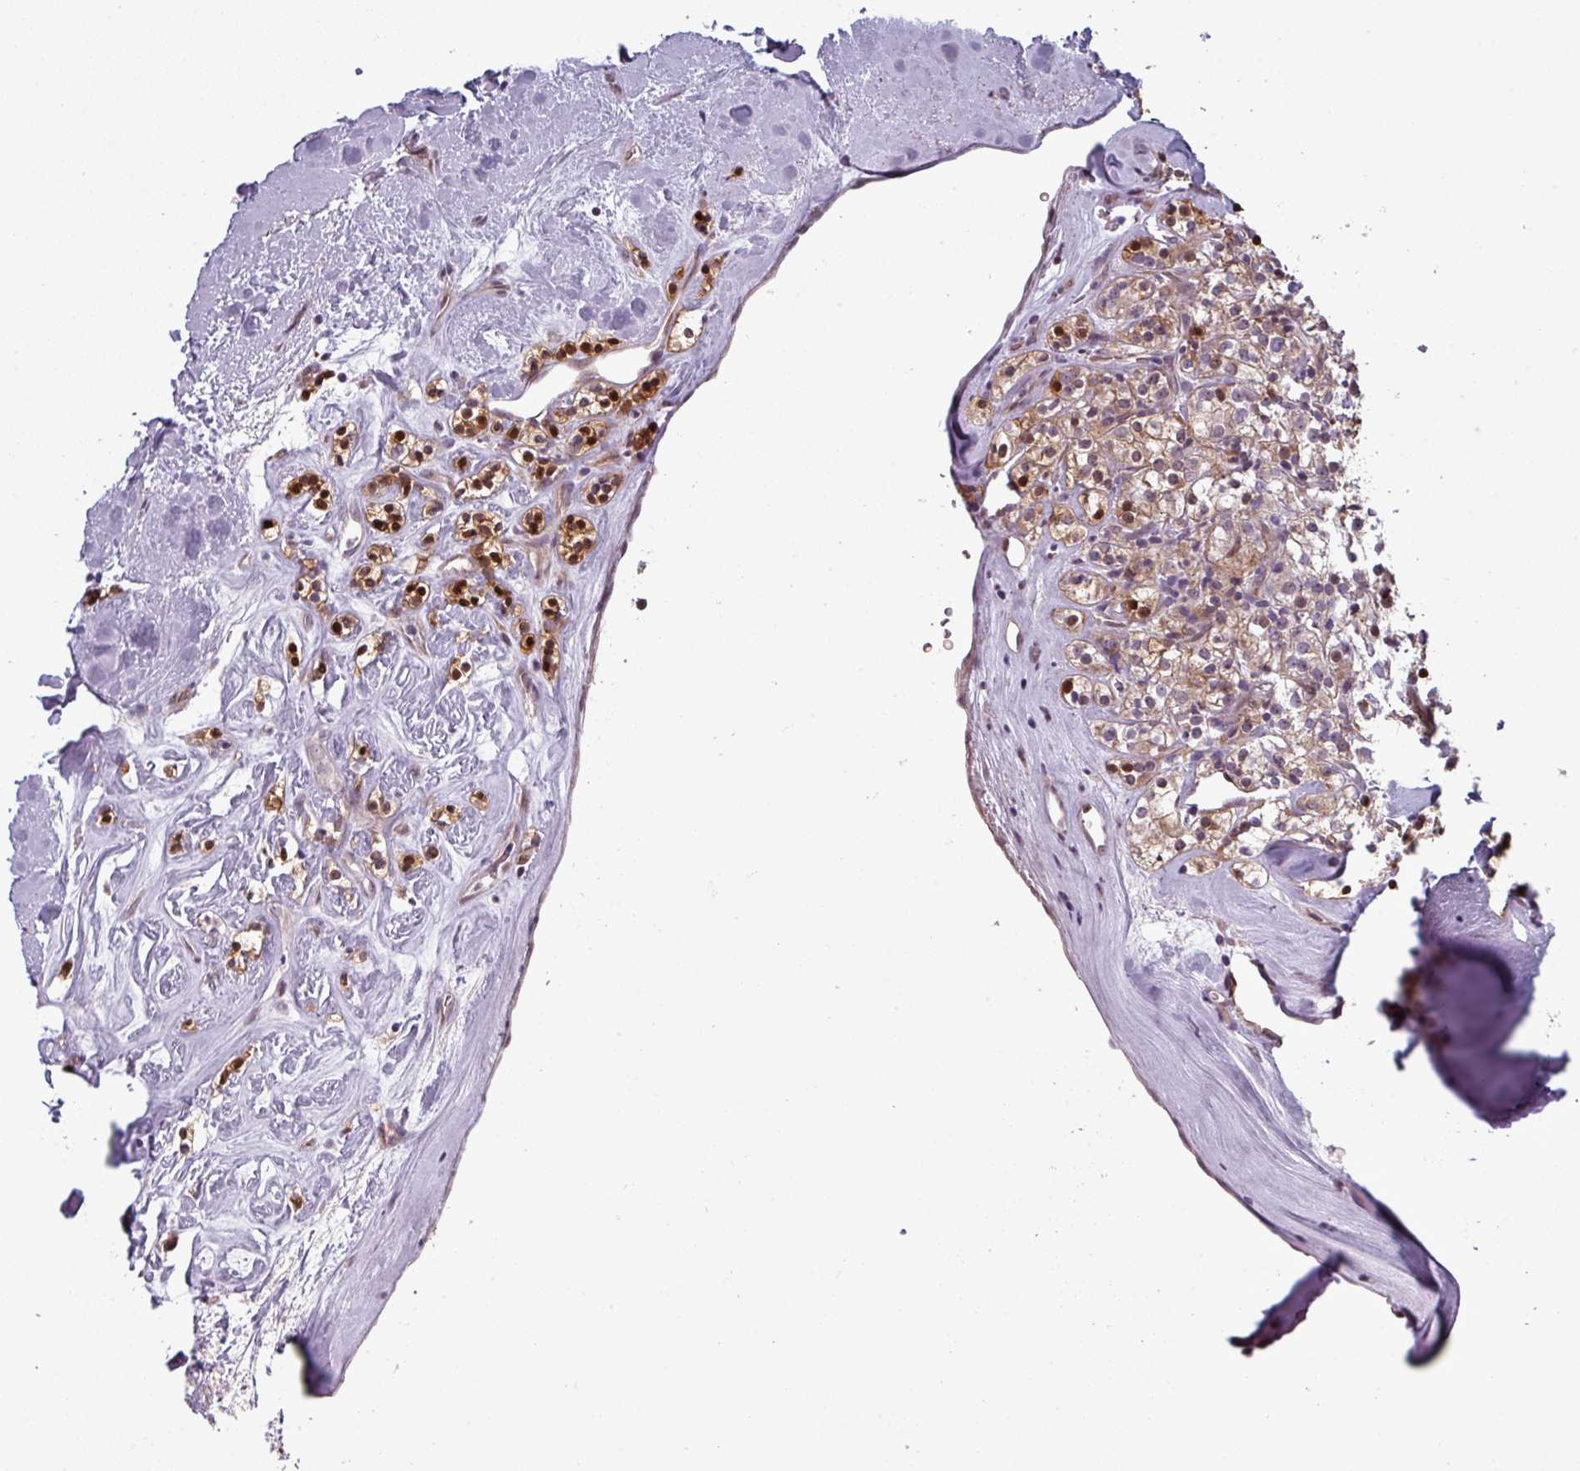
{"staining": {"intensity": "moderate", "quantity": ">75%", "location": "cytoplasmic/membranous,nuclear"}, "tissue": "renal cancer", "cell_type": "Tumor cells", "image_type": "cancer", "snomed": [{"axis": "morphology", "description": "Adenocarcinoma, NOS"}, {"axis": "topography", "description": "Kidney"}], "caption": "This image displays immunohistochemistry staining of human adenocarcinoma (renal), with medium moderate cytoplasmic/membranous and nuclear expression in about >75% of tumor cells.", "gene": "PRAMEF12", "patient": {"sex": "male", "age": 77}}